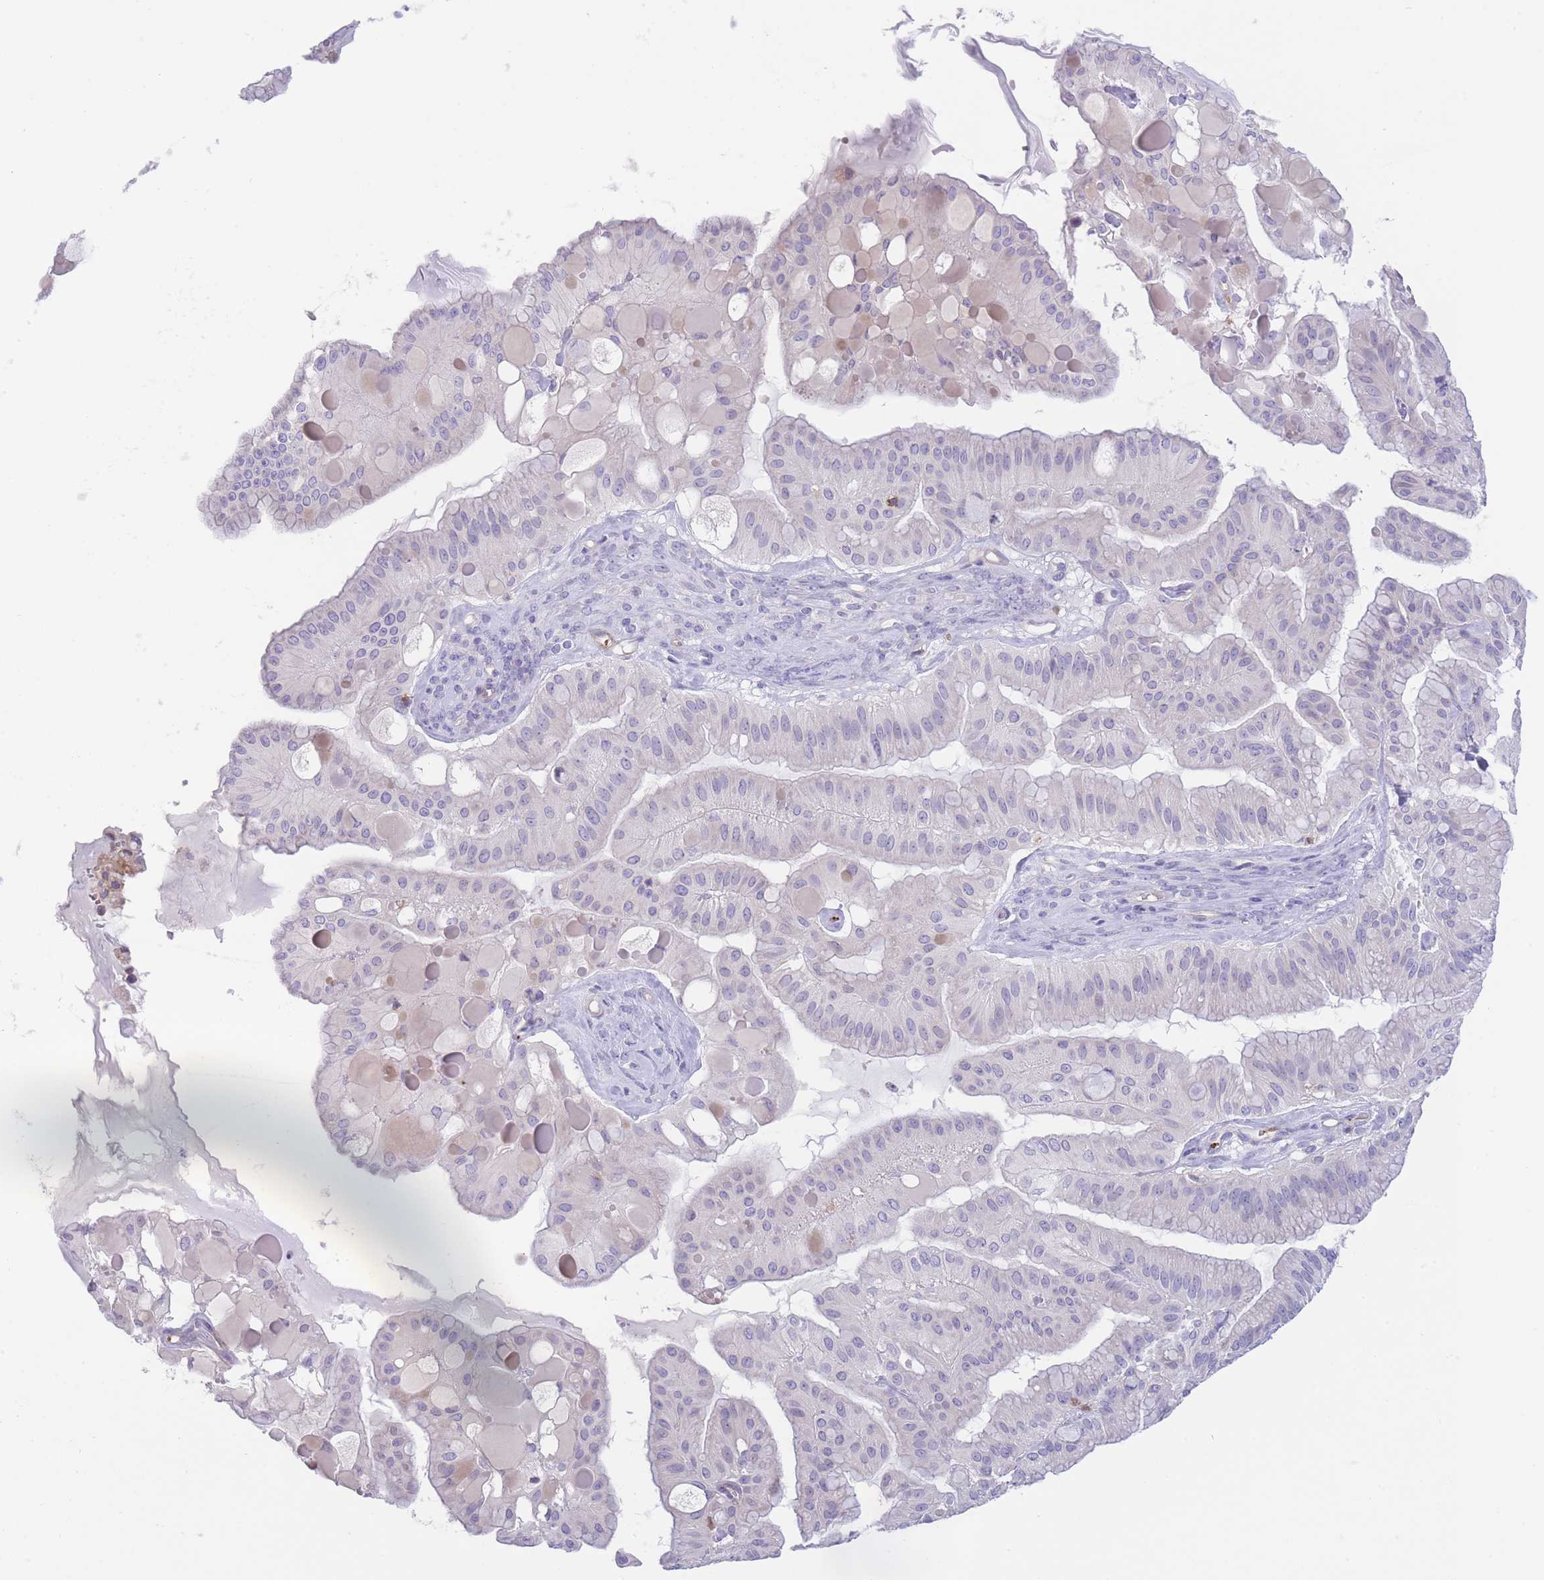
{"staining": {"intensity": "negative", "quantity": "none", "location": "none"}, "tissue": "ovarian cancer", "cell_type": "Tumor cells", "image_type": "cancer", "snomed": [{"axis": "morphology", "description": "Cystadenocarcinoma, mucinous, NOS"}, {"axis": "topography", "description": "Ovary"}], "caption": "Ovarian cancer was stained to show a protein in brown. There is no significant staining in tumor cells. Brightfield microscopy of immunohistochemistry stained with DAB (brown) and hematoxylin (blue), captured at high magnification.", "gene": "LDB3", "patient": {"sex": "female", "age": 61}}